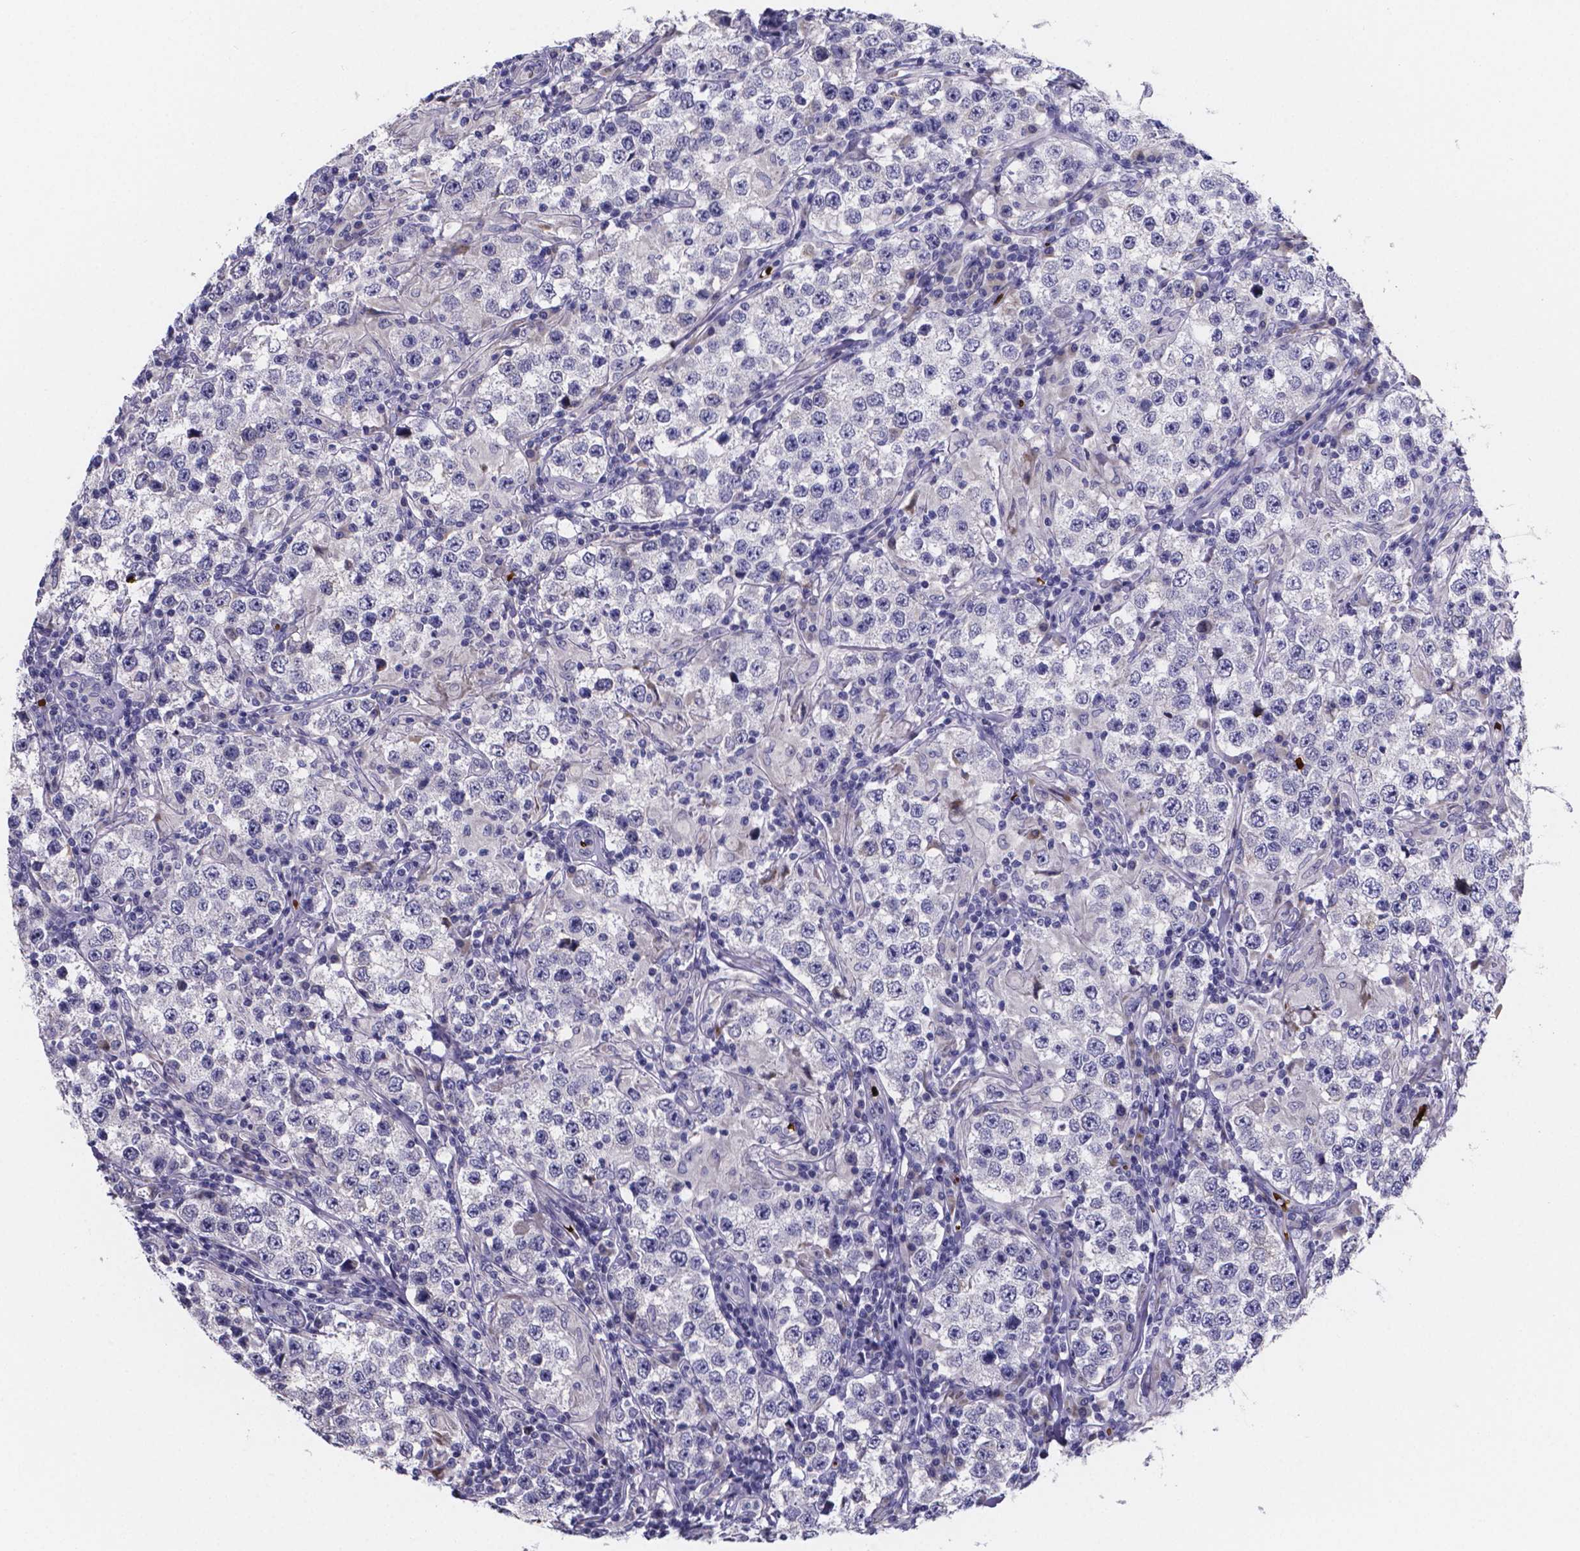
{"staining": {"intensity": "negative", "quantity": "none", "location": "none"}, "tissue": "testis cancer", "cell_type": "Tumor cells", "image_type": "cancer", "snomed": [{"axis": "morphology", "description": "Seminoma, NOS"}, {"axis": "morphology", "description": "Carcinoma, Embryonal, NOS"}, {"axis": "topography", "description": "Testis"}], "caption": "IHC of human testis embryonal carcinoma exhibits no staining in tumor cells. (DAB immunohistochemistry visualized using brightfield microscopy, high magnification).", "gene": "GABRA3", "patient": {"sex": "male", "age": 41}}